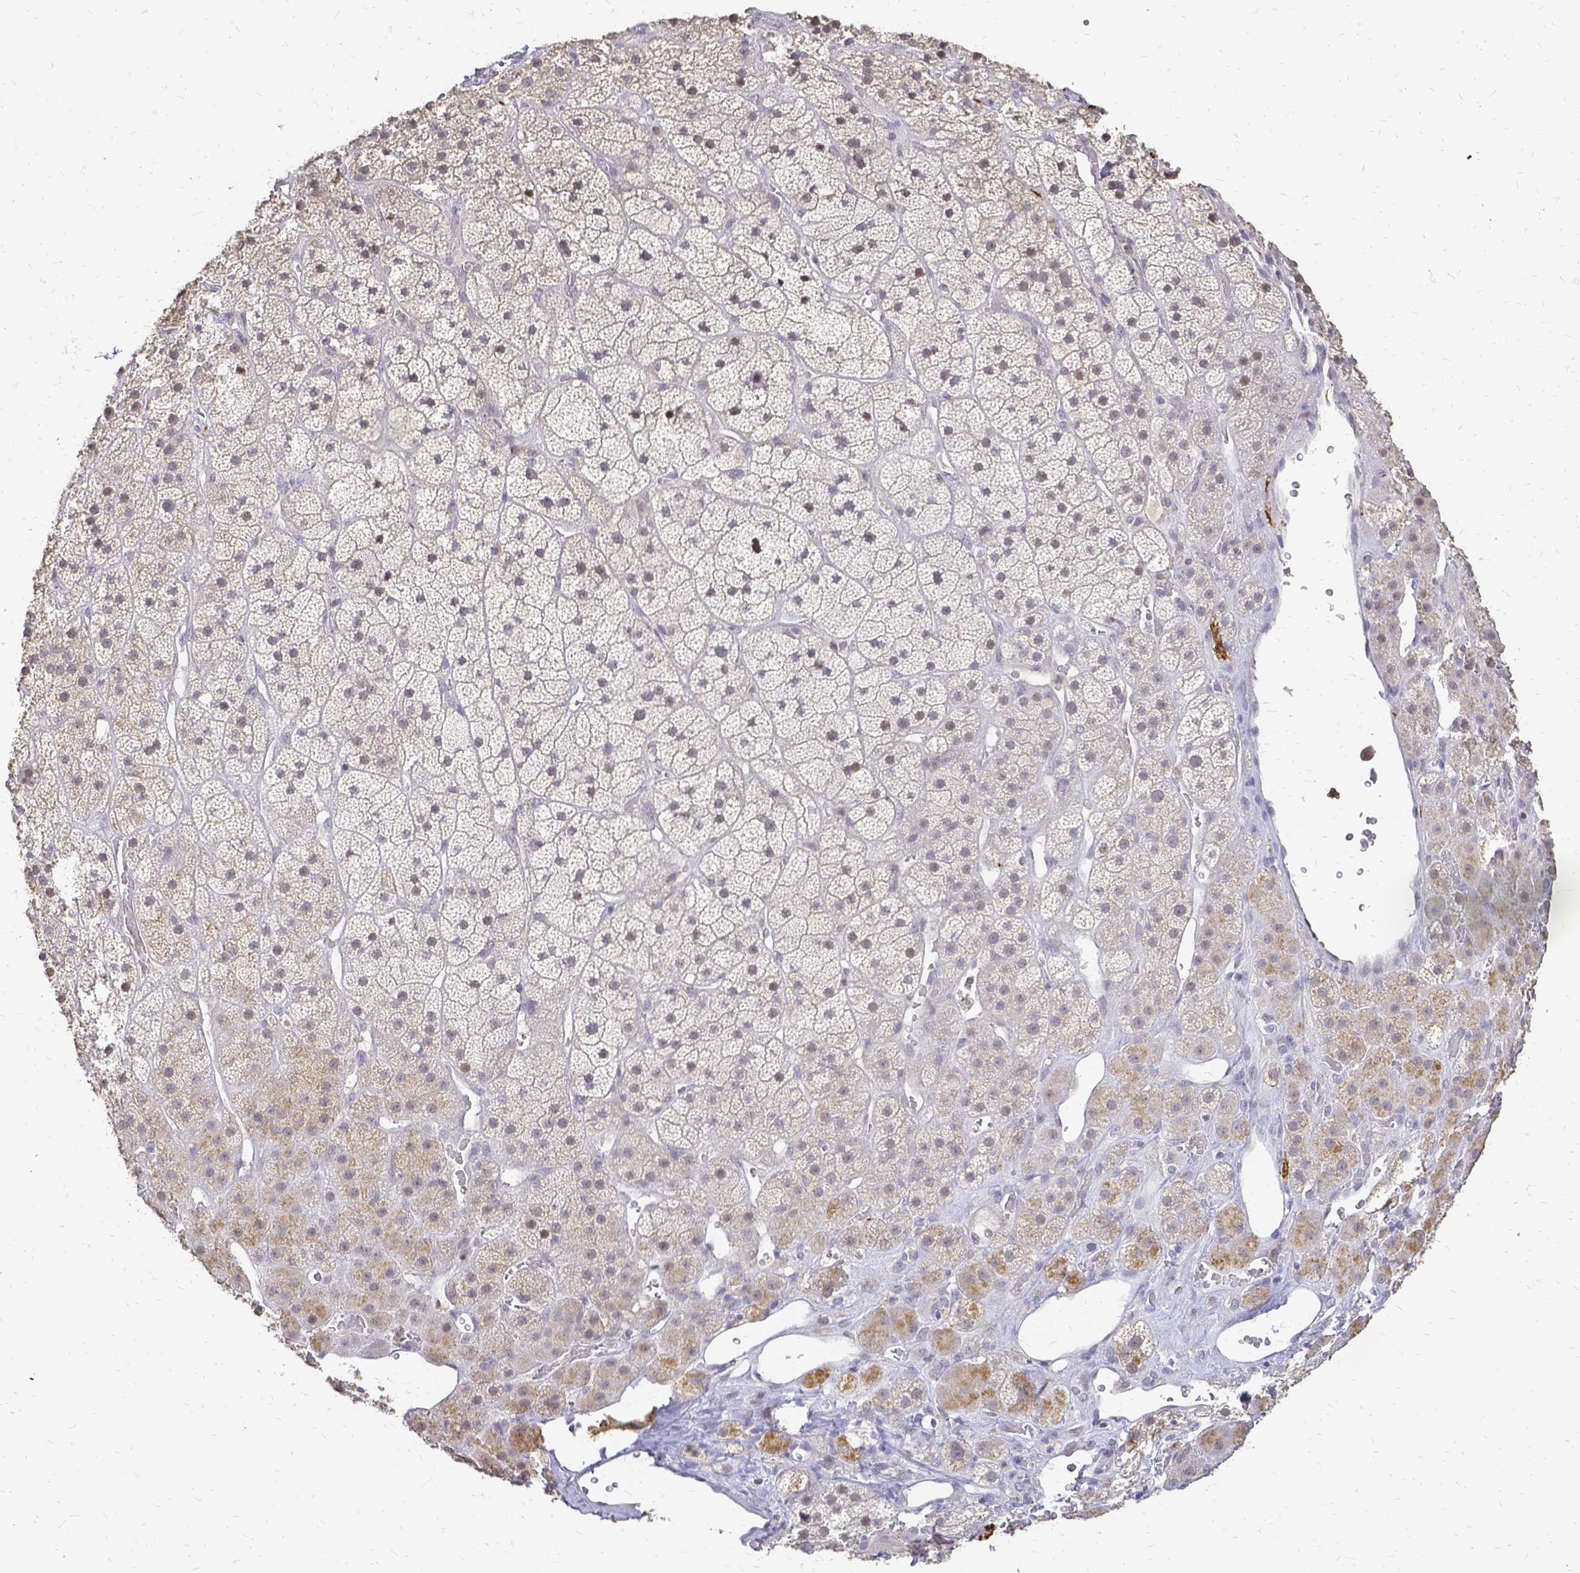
{"staining": {"intensity": "moderate", "quantity": "<25%", "location": "cytoplasmic/membranous,nuclear"}, "tissue": "adrenal gland", "cell_type": "Glandular cells", "image_type": "normal", "snomed": [{"axis": "morphology", "description": "Normal tissue, NOS"}, {"axis": "topography", "description": "Adrenal gland"}], "caption": "A brown stain shows moderate cytoplasmic/membranous,nuclear positivity of a protein in glandular cells of normal human adrenal gland.", "gene": "CIB1", "patient": {"sex": "male", "age": 57}}